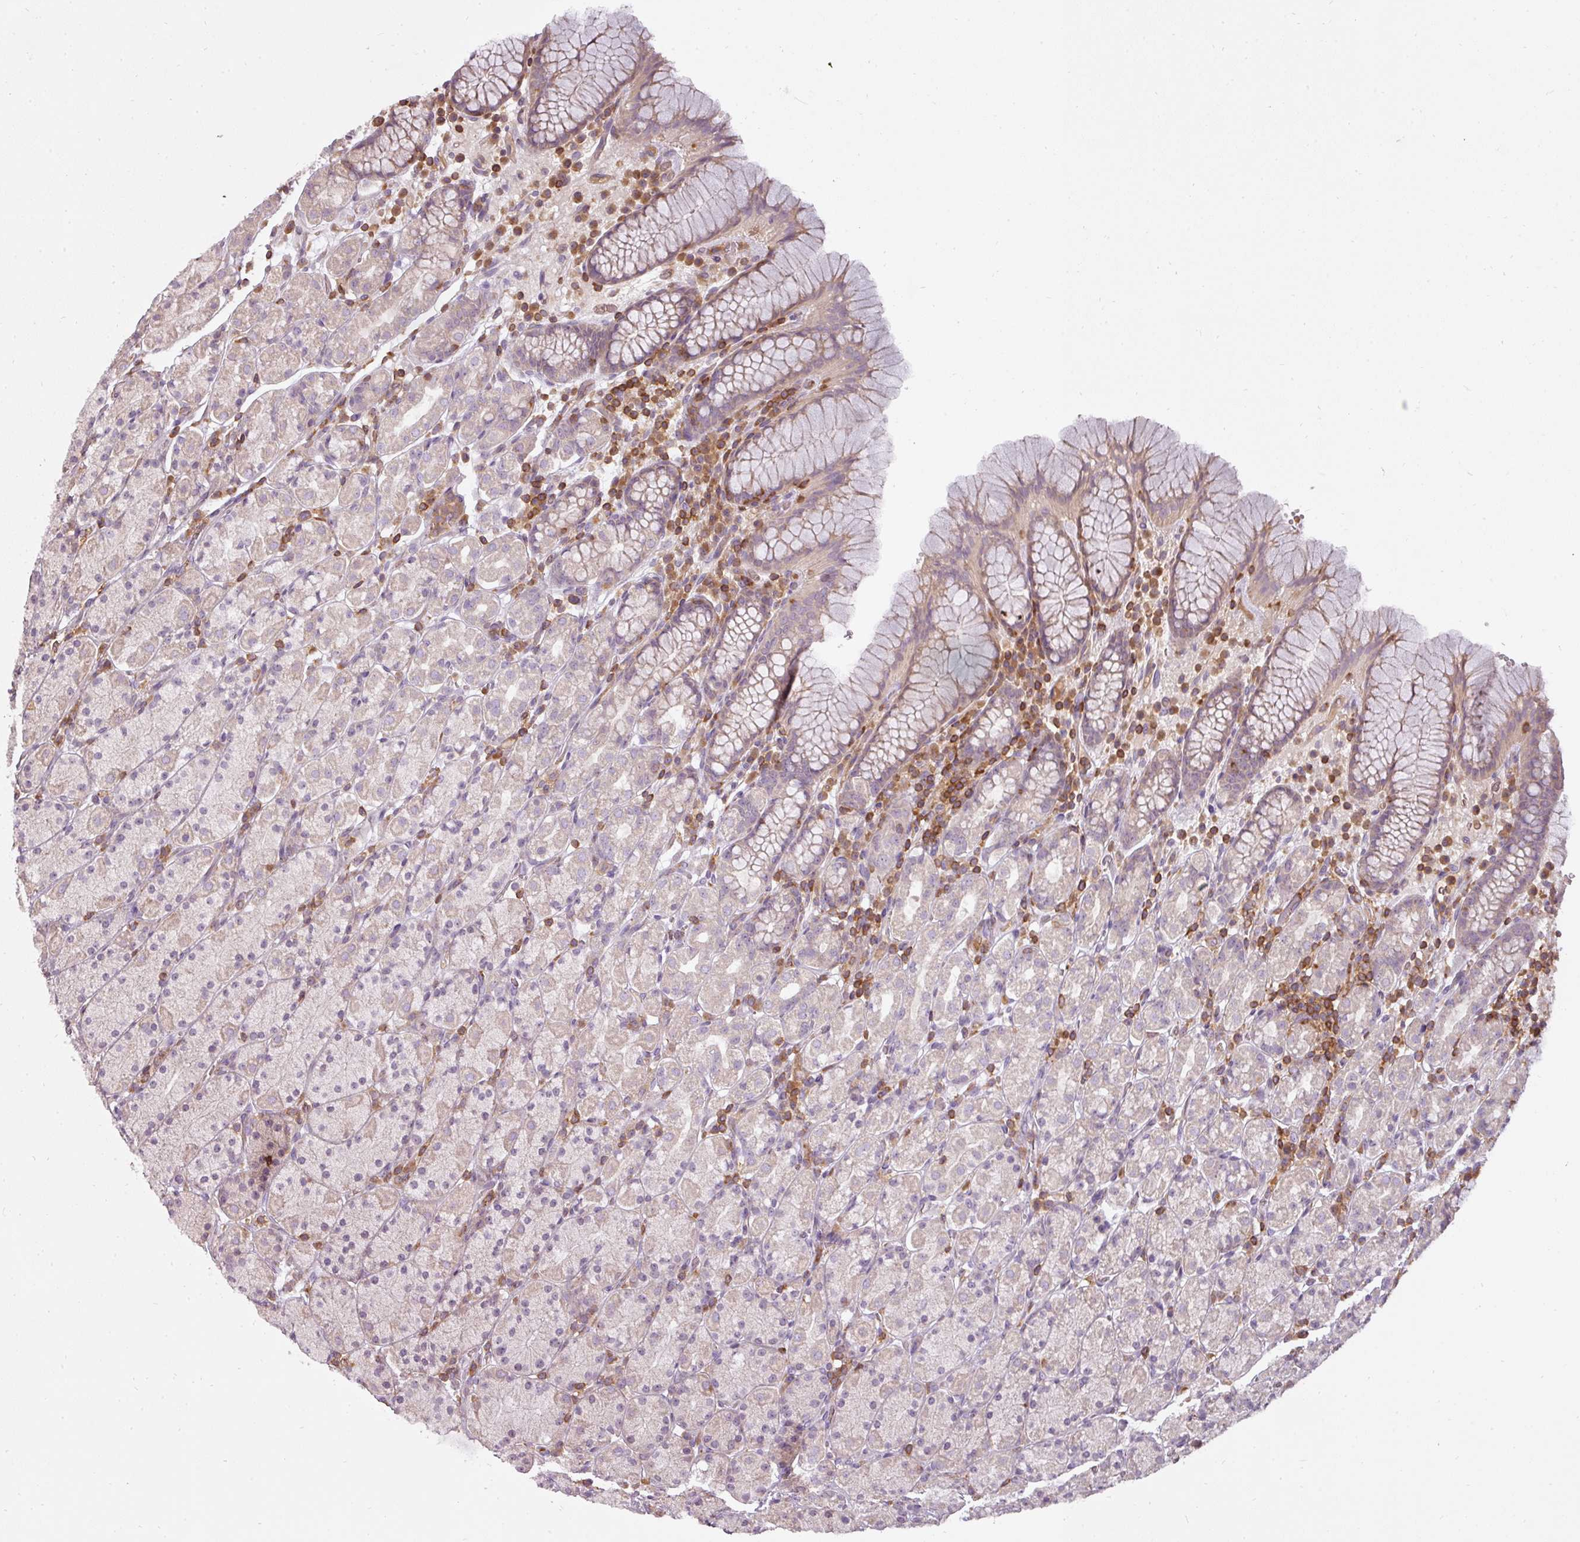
{"staining": {"intensity": "weak", "quantity": "<25%", "location": "cytoplasmic/membranous"}, "tissue": "stomach", "cell_type": "Glandular cells", "image_type": "normal", "snomed": [{"axis": "morphology", "description": "Normal tissue, NOS"}, {"axis": "topography", "description": "Stomach, upper"}, {"axis": "topography", "description": "Stomach"}], "caption": "DAB immunohistochemical staining of normal human stomach reveals no significant positivity in glandular cells.", "gene": "STK4", "patient": {"sex": "male", "age": 62}}